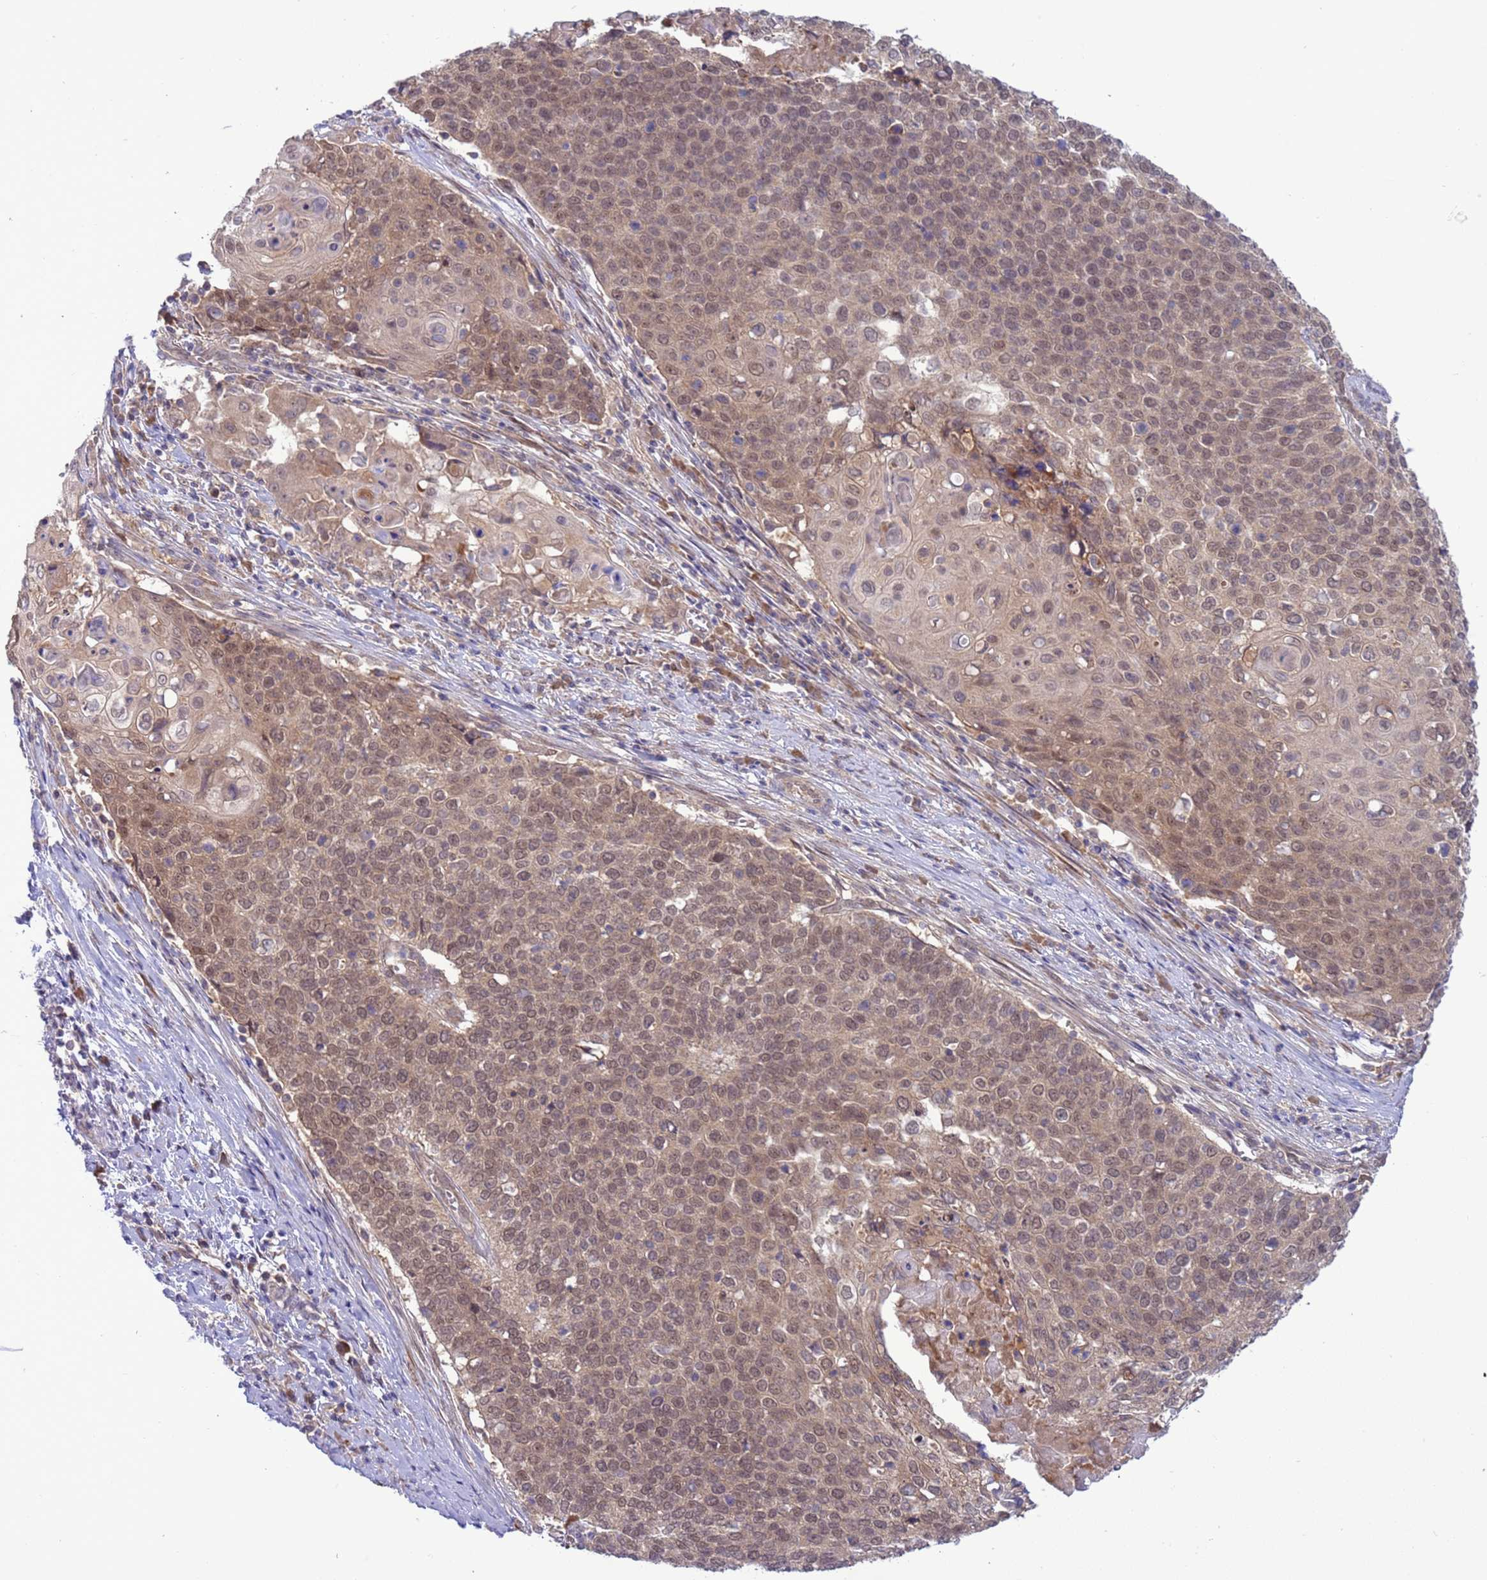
{"staining": {"intensity": "moderate", "quantity": ">75%", "location": "nuclear"}, "tissue": "cervical cancer", "cell_type": "Tumor cells", "image_type": "cancer", "snomed": [{"axis": "morphology", "description": "Squamous cell carcinoma, NOS"}, {"axis": "topography", "description": "Cervix"}], "caption": "Cervical squamous cell carcinoma stained with a brown dye displays moderate nuclear positive positivity in about >75% of tumor cells.", "gene": "ZNF461", "patient": {"sex": "female", "age": 39}}